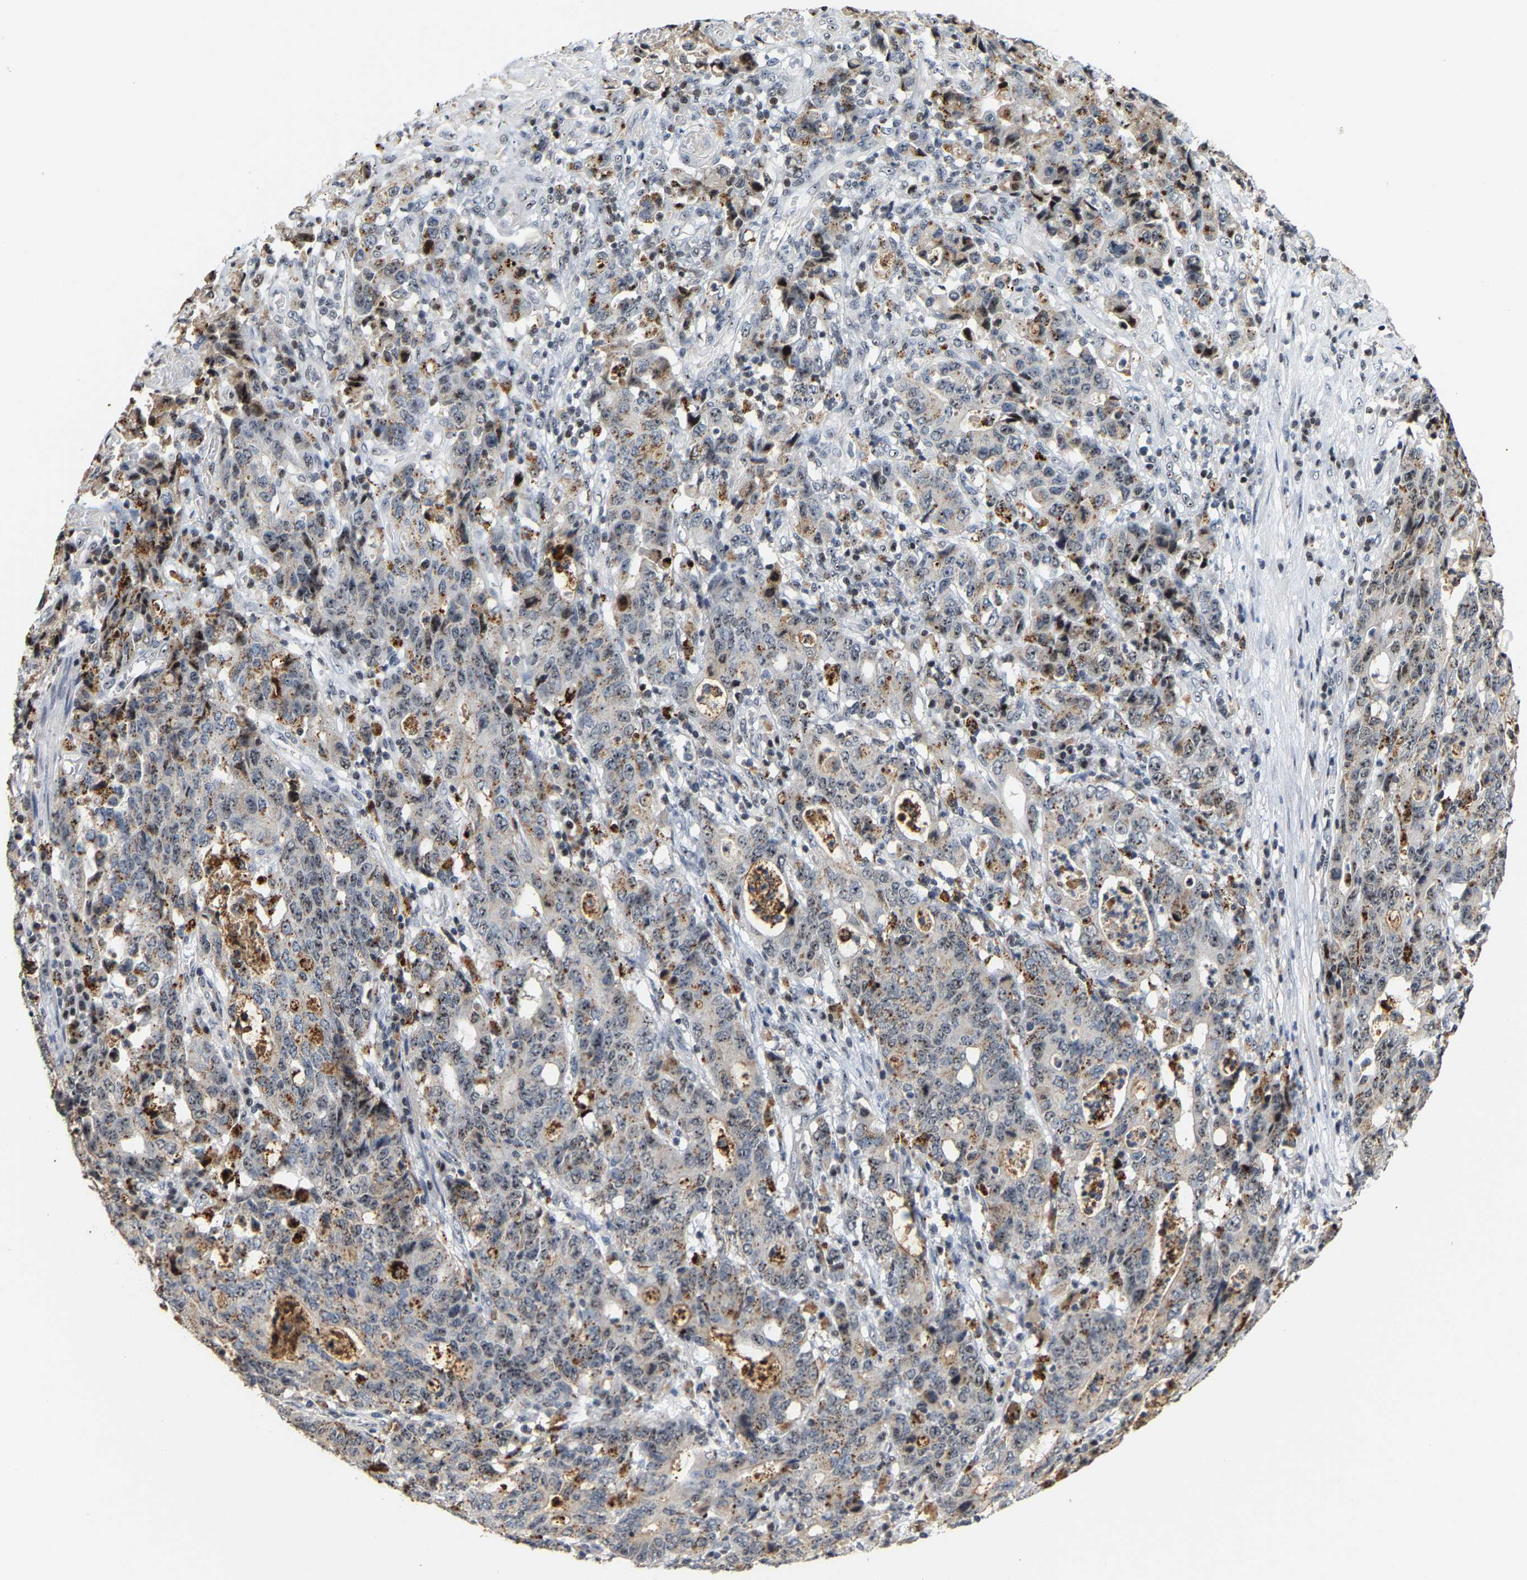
{"staining": {"intensity": "moderate", "quantity": "<25%", "location": "cytoplasmic/membranous,nuclear"}, "tissue": "stomach cancer", "cell_type": "Tumor cells", "image_type": "cancer", "snomed": [{"axis": "morphology", "description": "Adenocarcinoma, NOS"}, {"axis": "topography", "description": "Stomach, upper"}], "caption": "The image demonstrates immunohistochemical staining of adenocarcinoma (stomach). There is moderate cytoplasmic/membranous and nuclear expression is appreciated in about <25% of tumor cells.", "gene": "NOP58", "patient": {"sex": "male", "age": 69}}